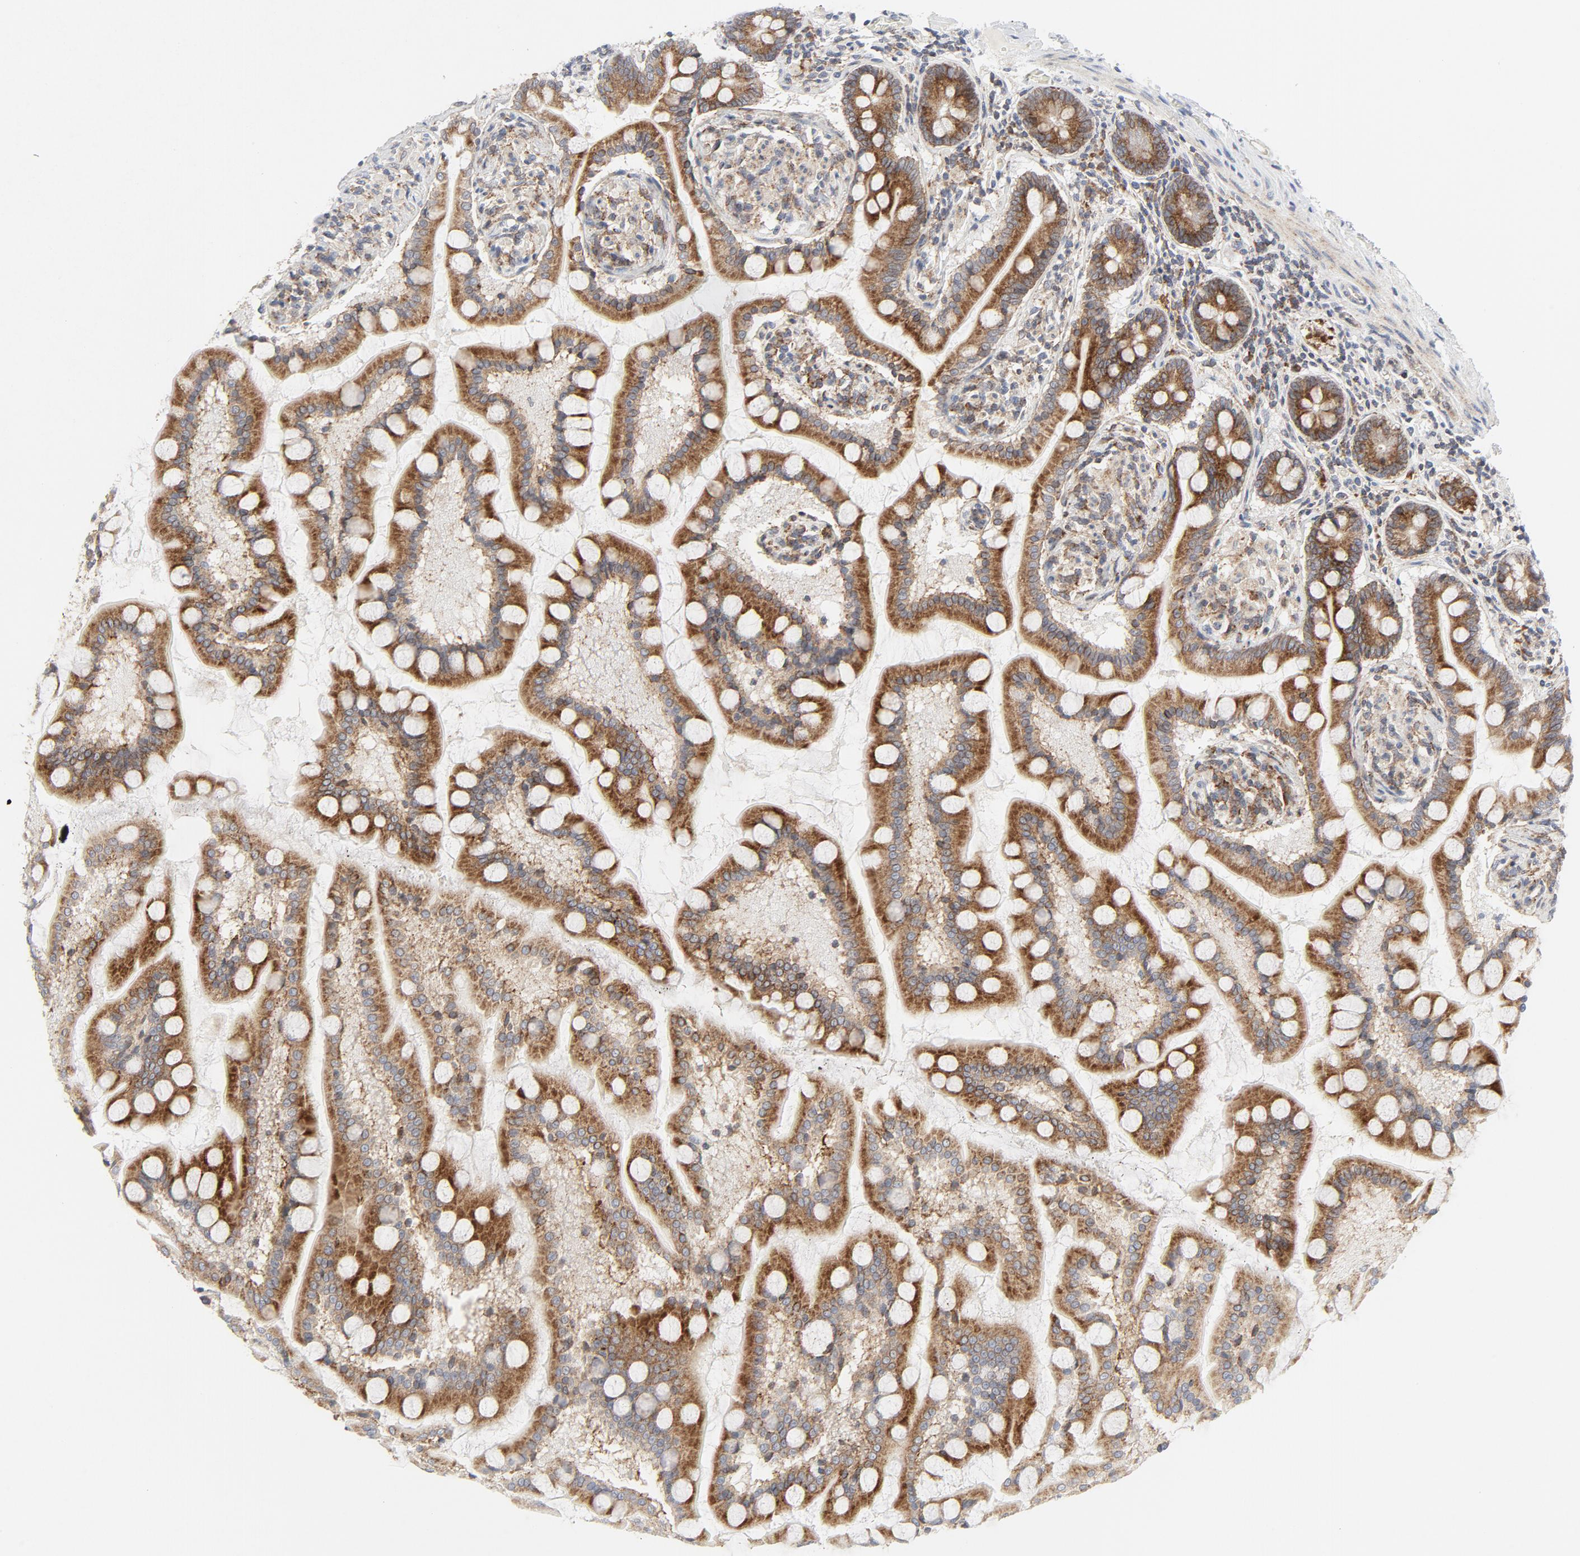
{"staining": {"intensity": "moderate", "quantity": ">75%", "location": "cytoplasmic/membranous"}, "tissue": "small intestine", "cell_type": "Glandular cells", "image_type": "normal", "snomed": [{"axis": "morphology", "description": "Normal tissue, NOS"}, {"axis": "topography", "description": "Small intestine"}], "caption": "This image reveals immunohistochemistry staining of benign human small intestine, with medium moderate cytoplasmic/membranous expression in about >75% of glandular cells.", "gene": "LRP6", "patient": {"sex": "male", "age": 41}}